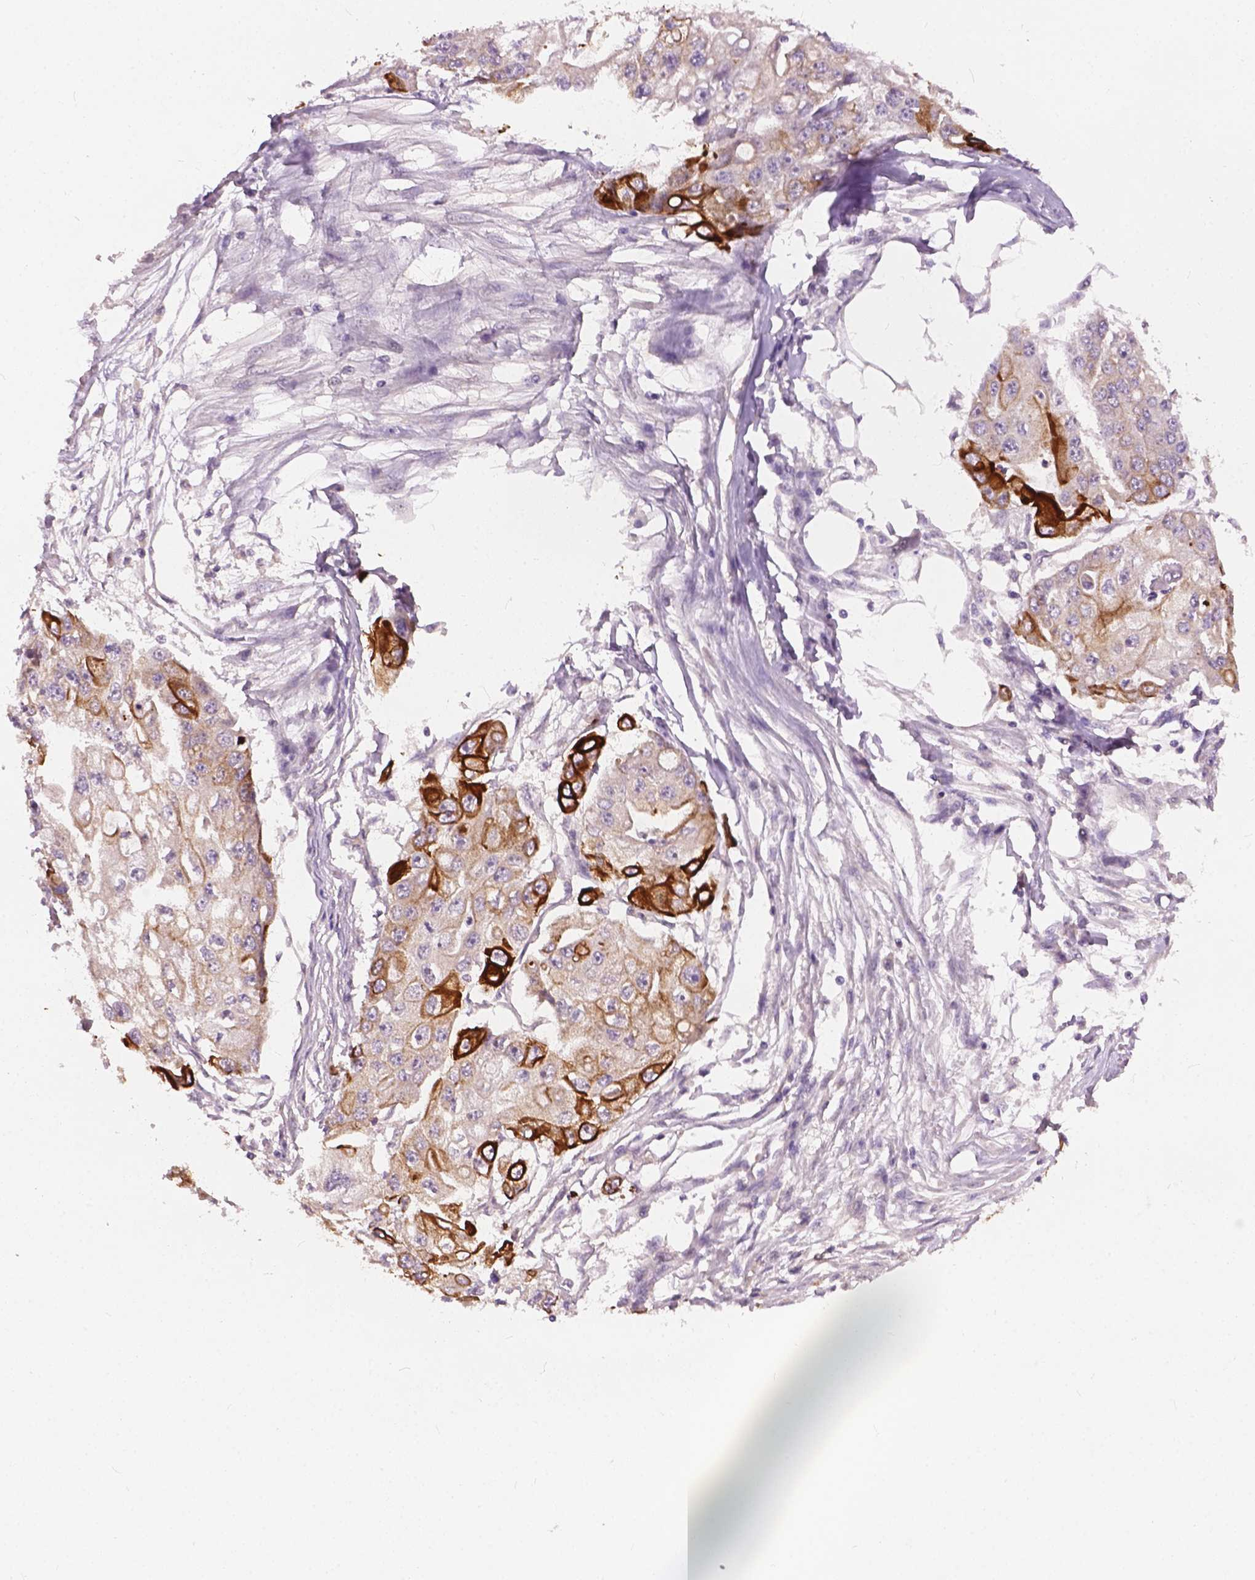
{"staining": {"intensity": "strong", "quantity": "<25%", "location": "cytoplasmic/membranous"}, "tissue": "ovarian cancer", "cell_type": "Tumor cells", "image_type": "cancer", "snomed": [{"axis": "morphology", "description": "Cystadenocarcinoma, serous, NOS"}, {"axis": "topography", "description": "Ovary"}], "caption": "This is a photomicrograph of immunohistochemistry (IHC) staining of serous cystadenocarcinoma (ovarian), which shows strong expression in the cytoplasmic/membranous of tumor cells.", "gene": "KRT17", "patient": {"sex": "female", "age": 56}}